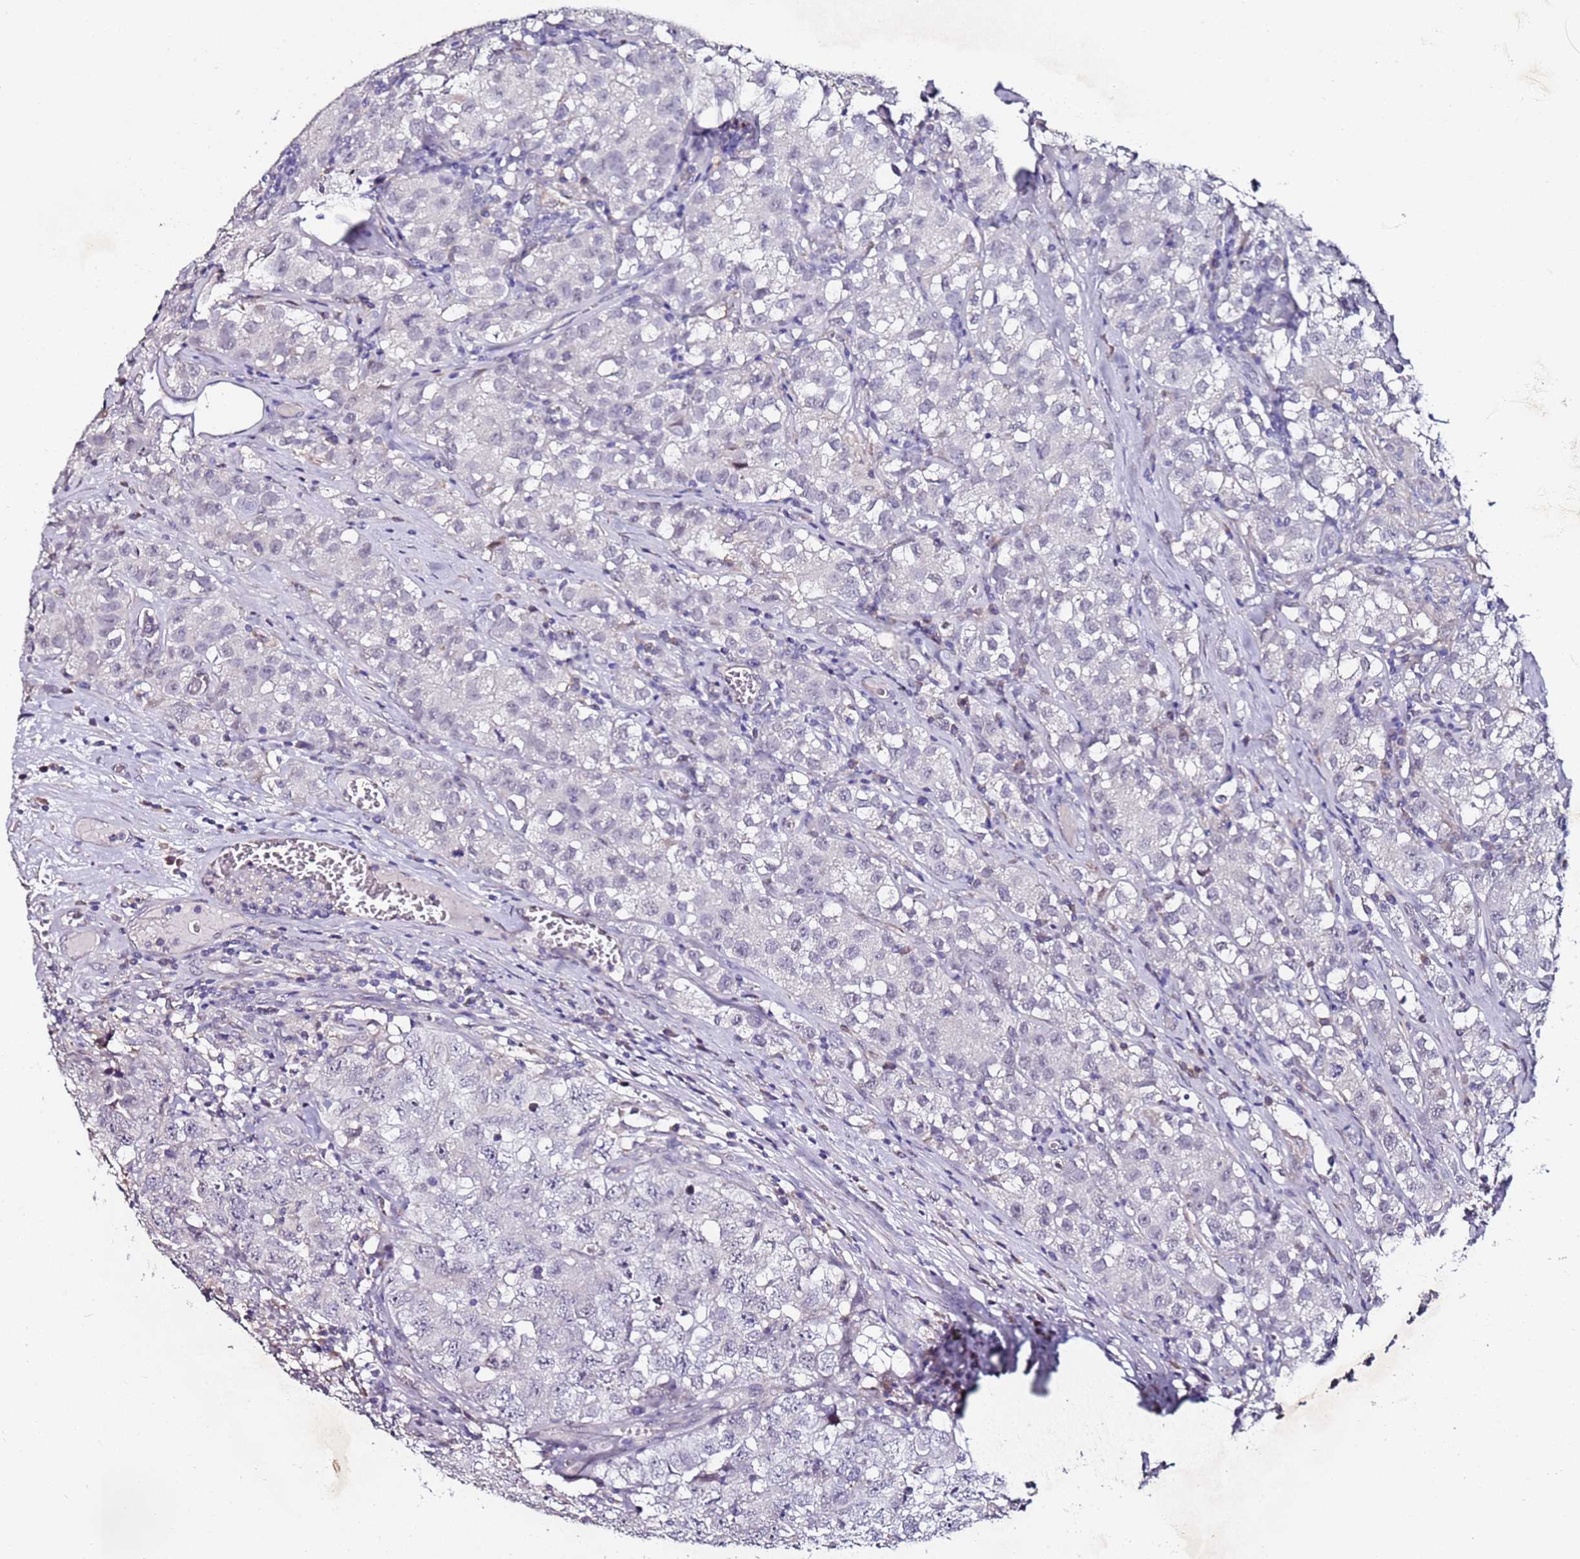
{"staining": {"intensity": "negative", "quantity": "none", "location": "none"}, "tissue": "testis cancer", "cell_type": "Tumor cells", "image_type": "cancer", "snomed": [{"axis": "morphology", "description": "Seminoma, NOS"}, {"axis": "morphology", "description": "Carcinoma, Embryonal, NOS"}, {"axis": "topography", "description": "Testis"}], "caption": "A high-resolution image shows immunohistochemistry staining of testis cancer, which reveals no significant staining in tumor cells.", "gene": "C3orf80", "patient": {"sex": "male", "age": 43}}